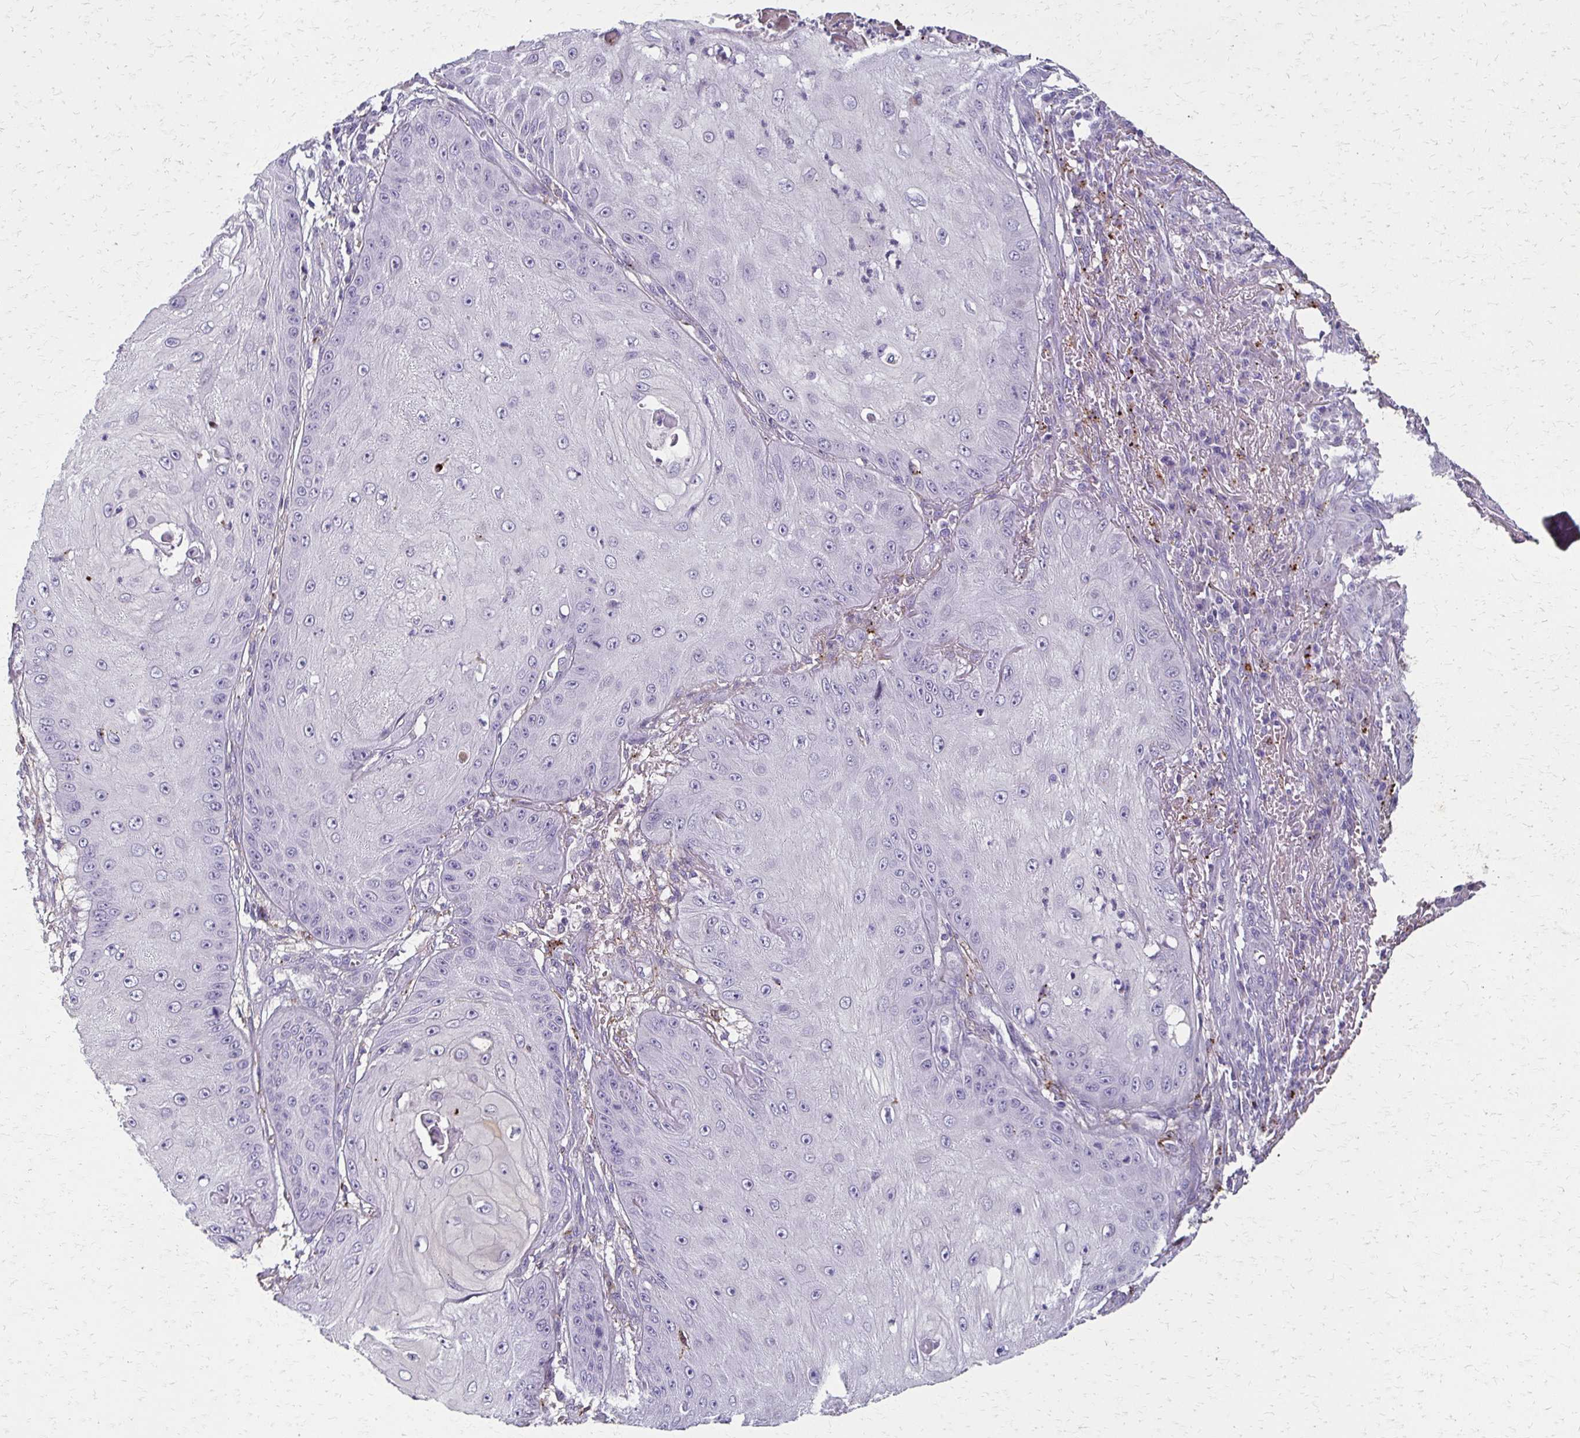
{"staining": {"intensity": "negative", "quantity": "none", "location": "none"}, "tissue": "skin cancer", "cell_type": "Tumor cells", "image_type": "cancer", "snomed": [{"axis": "morphology", "description": "Squamous cell carcinoma, NOS"}, {"axis": "topography", "description": "Skin"}], "caption": "An image of human squamous cell carcinoma (skin) is negative for staining in tumor cells. The staining was performed using DAB (3,3'-diaminobenzidine) to visualize the protein expression in brown, while the nuclei were stained in blue with hematoxylin (Magnification: 20x).", "gene": "BBS12", "patient": {"sex": "male", "age": 70}}